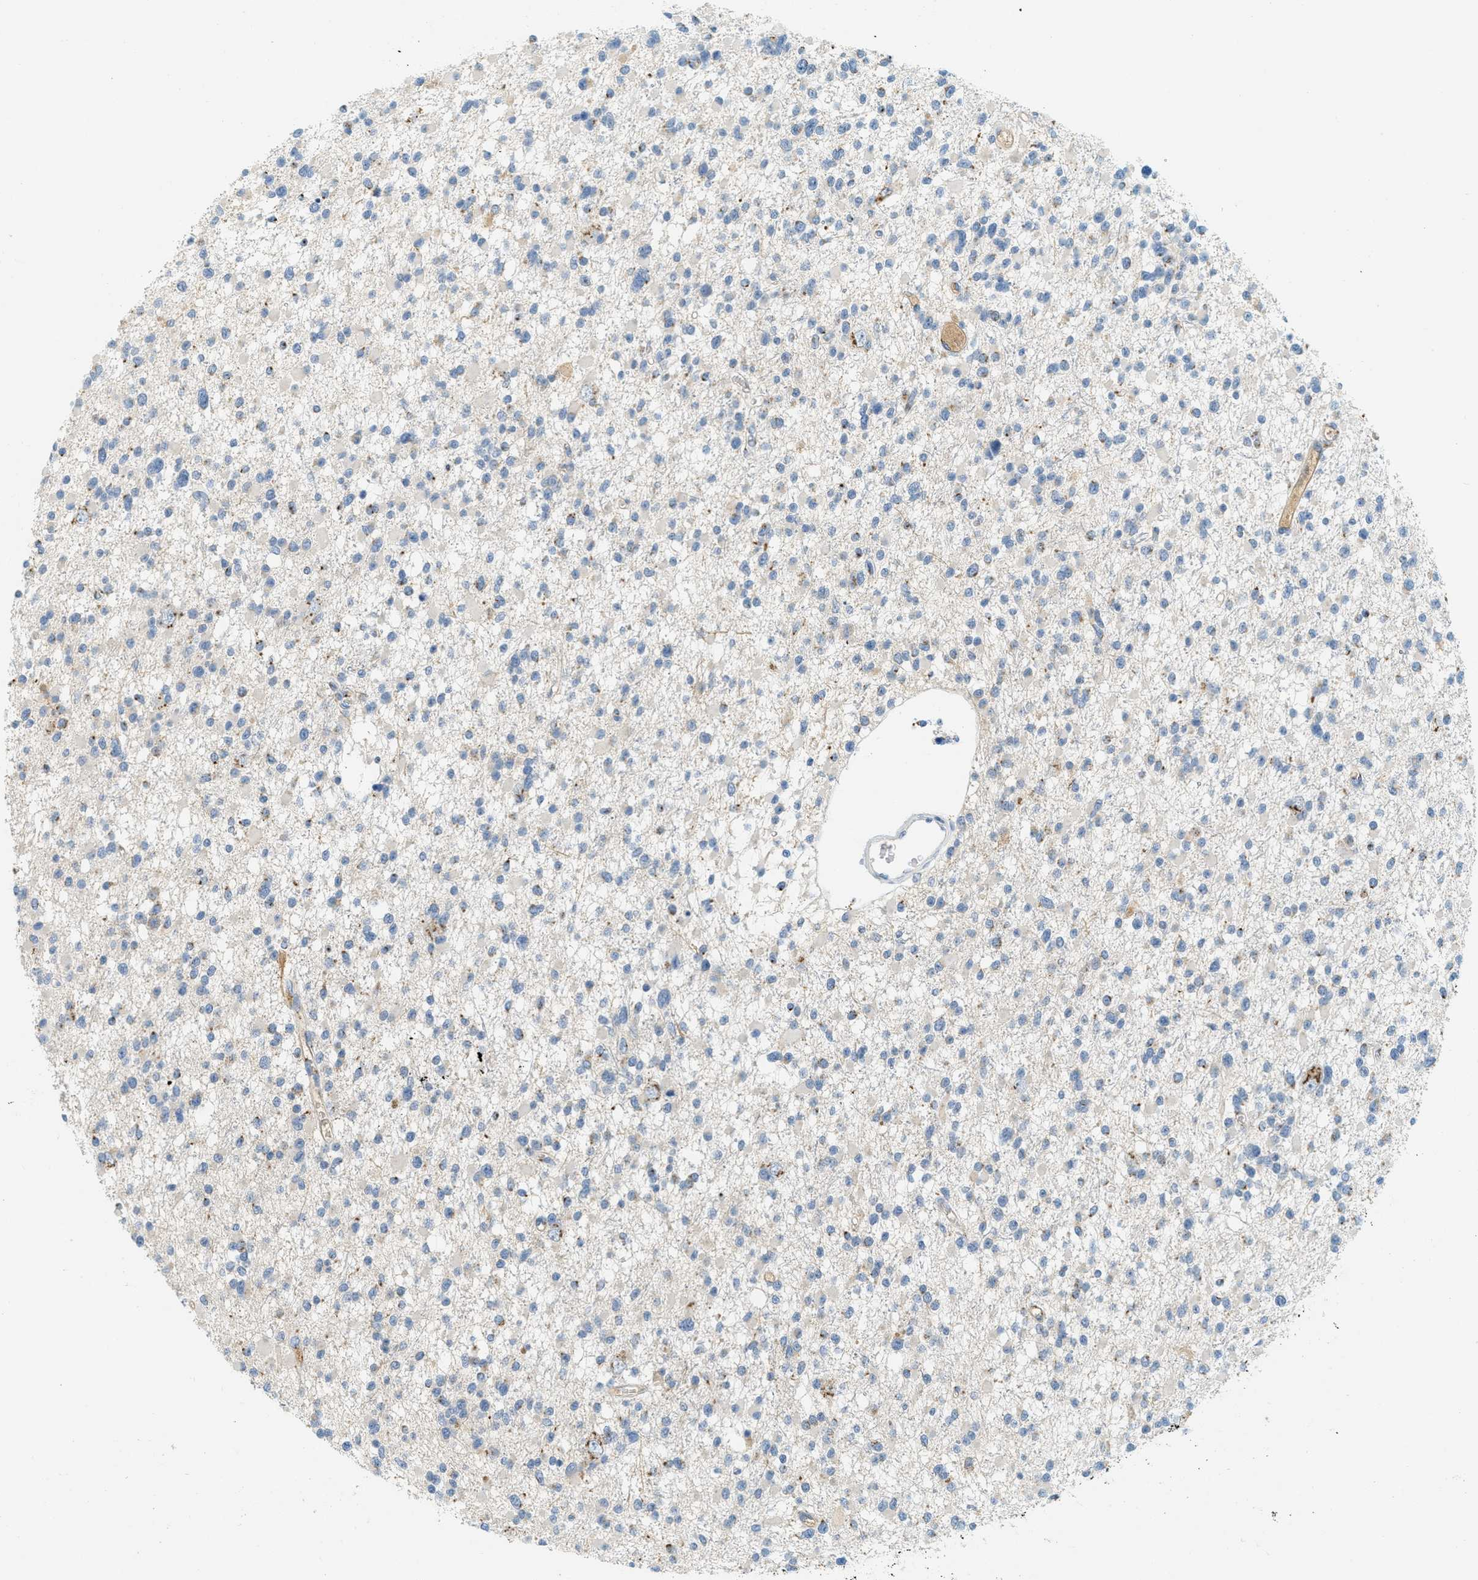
{"staining": {"intensity": "weak", "quantity": "<25%", "location": "cytoplasmic/membranous"}, "tissue": "glioma", "cell_type": "Tumor cells", "image_type": "cancer", "snomed": [{"axis": "morphology", "description": "Glioma, malignant, Low grade"}, {"axis": "topography", "description": "Brain"}], "caption": "Immunohistochemistry (IHC) histopathology image of neoplastic tissue: human glioma stained with DAB (3,3'-diaminobenzidine) demonstrates no significant protein positivity in tumor cells.", "gene": "ENTPD4", "patient": {"sex": "female", "age": 22}}